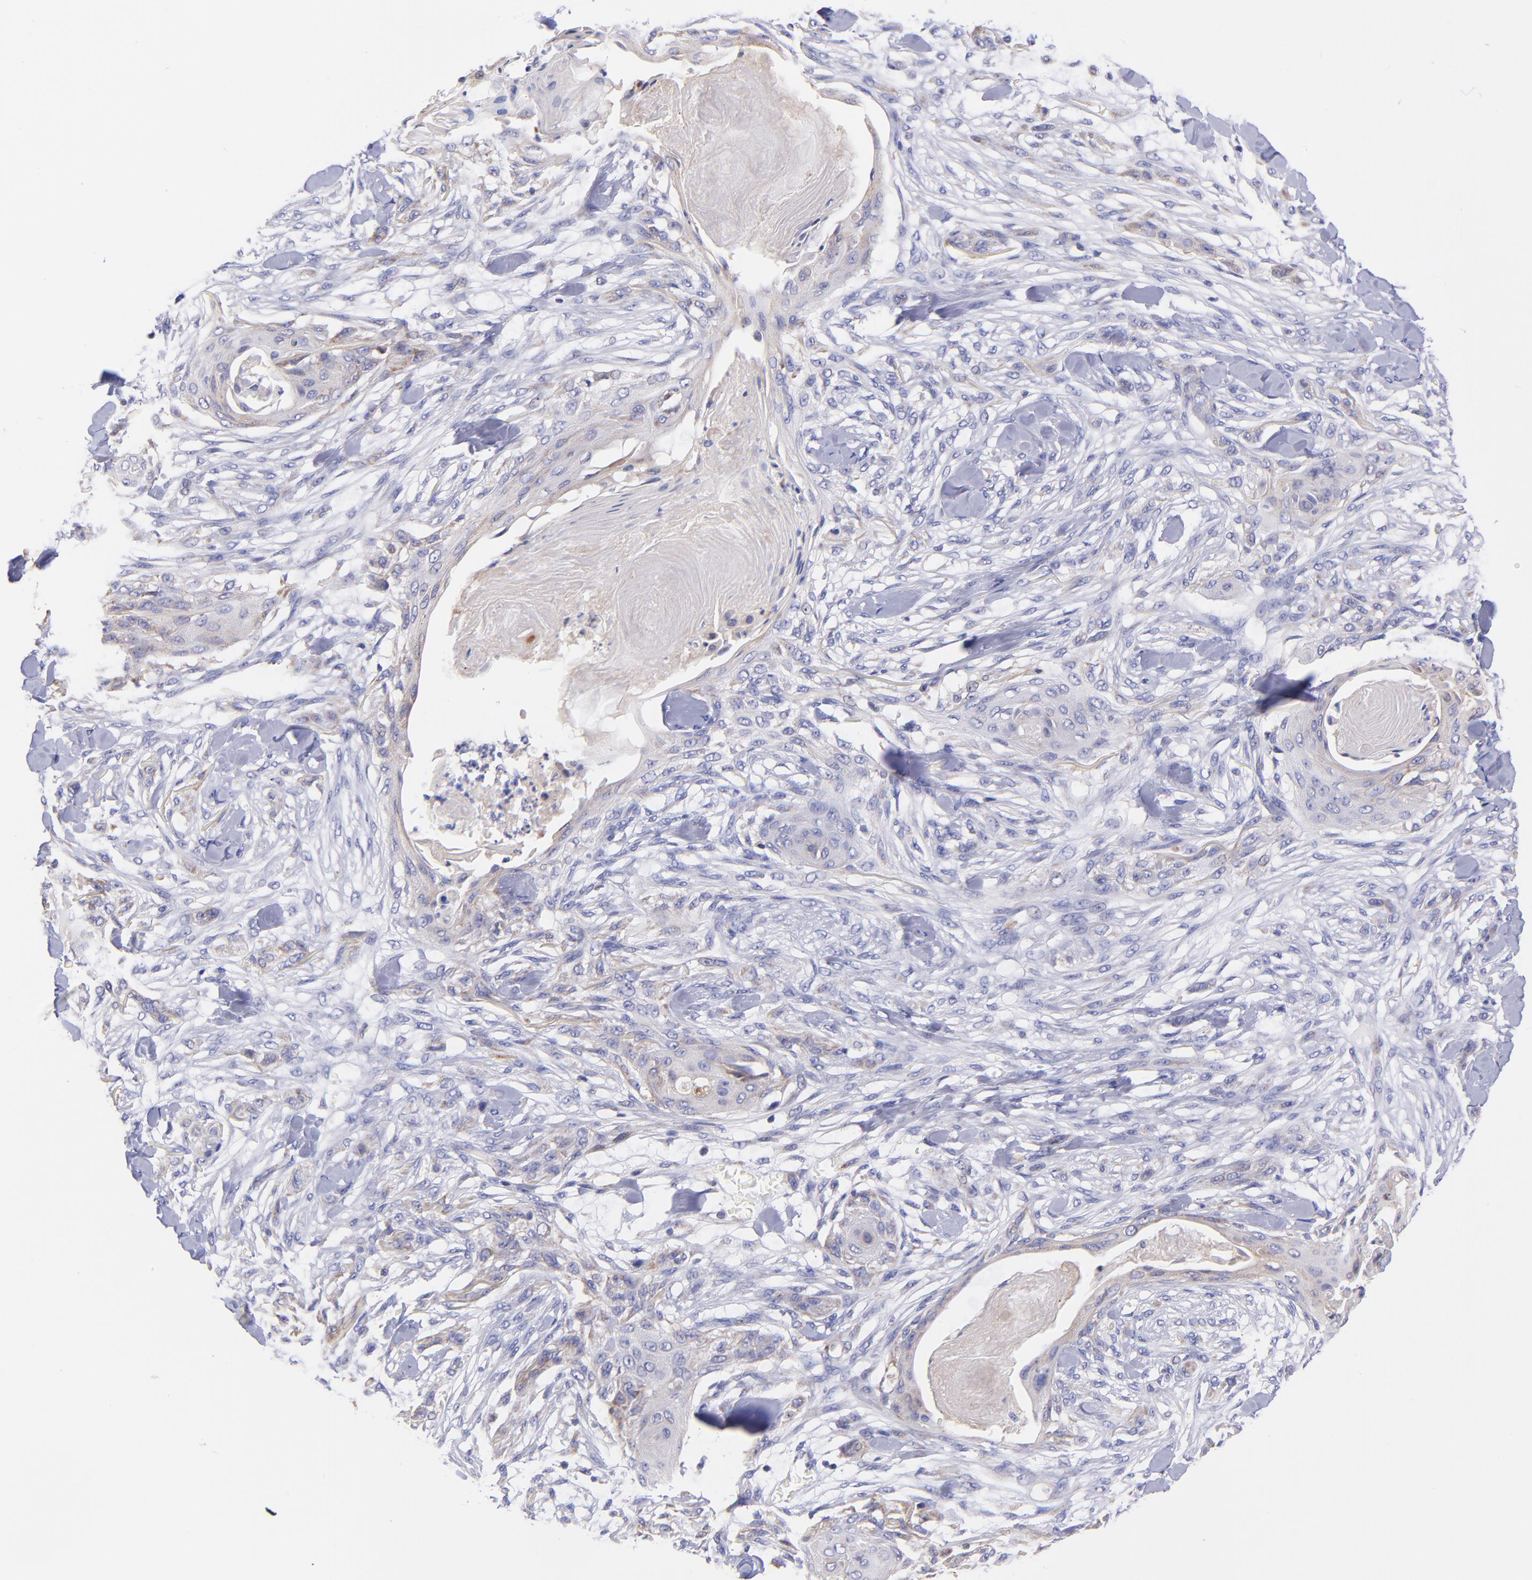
{"staining": {"intensity": "weak", "quantity": "<25%", "location": "cytoplasmic/membranous"}, "tissue": "skin cancer", "cell_type": "Tumor cells", "image_type": "cancer", "snomed": [{"axis": "morphology", "description": "Squamous cell carcinoma, NOS"}, {"axis": "topography", "description": "Skin"}], "caption": "An immunohistochemistry micrograph of squamous cell carcinoma (skin) is shown. There is no staining in tumor cells of squamous cell carcinoma (skin). Brightfield microscopy of immunohistochemistry stained with DAB (3,3'-diaminobenzidine) (brown) and hematoxylin (blue), captured at high magnification.", "gene": "NDUFB7", "patient": {"sex": "female", "age": 59}}